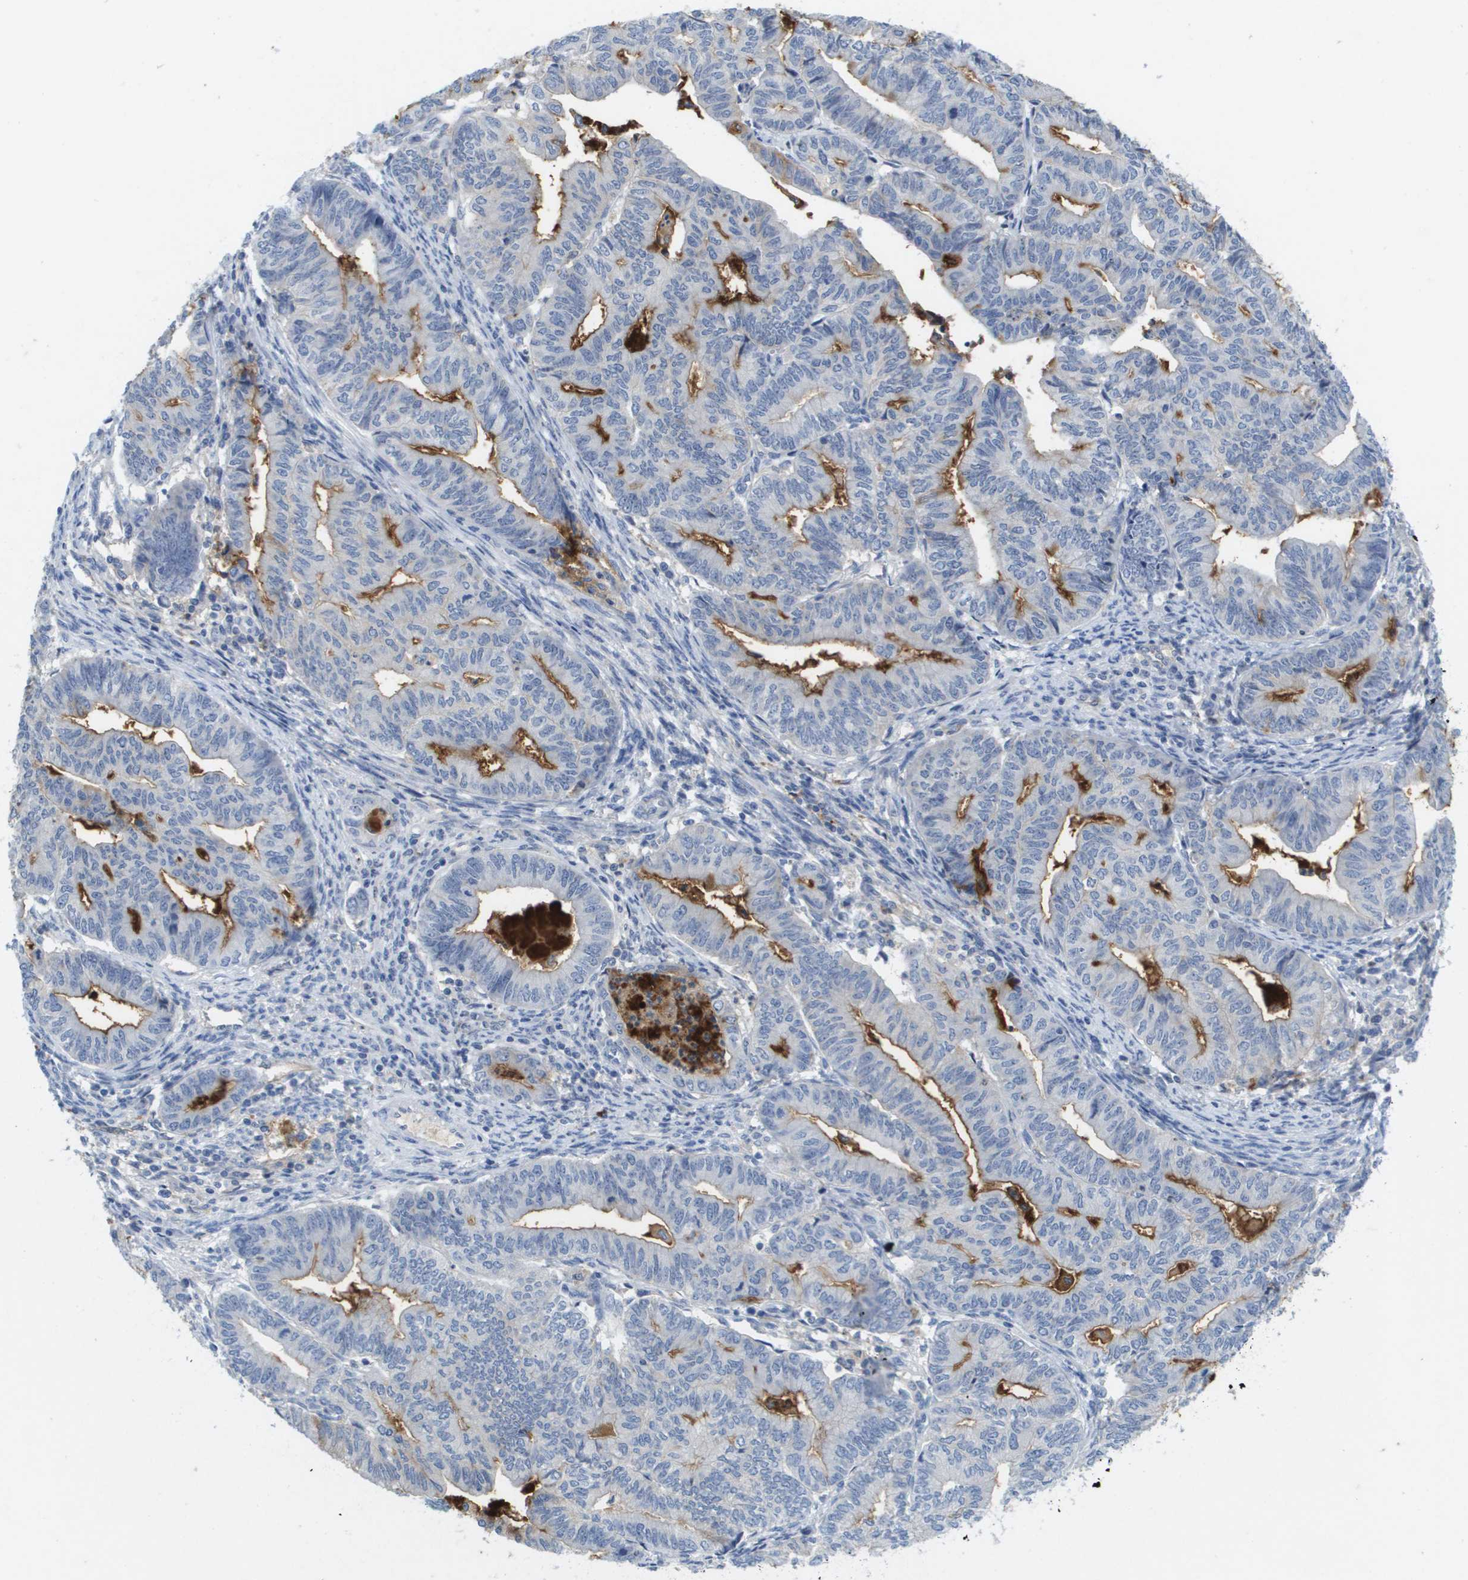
{"staining": {"intensity": "moderate", "quantity": "<25%", "location": "cytoplasmic/membranous"}, "tissue": "endometrial cancer", "cell_type": "Tumor cells", "image_type": "cancer", "snomed": [{"axis": "morphology", "description": "Adenocarcinoma, NOS"}, {"axis": "topography", "description": "Endometrium"}], "caption": "An image showing moderate cytoplasmic/membranous staining in about <25% of tumor cells in adenocarcinoma (endometrial), as visualized by brown immunohistochemical staining.", "gene": "LIPG", "patient": {"sex": "female", "age": 79}}